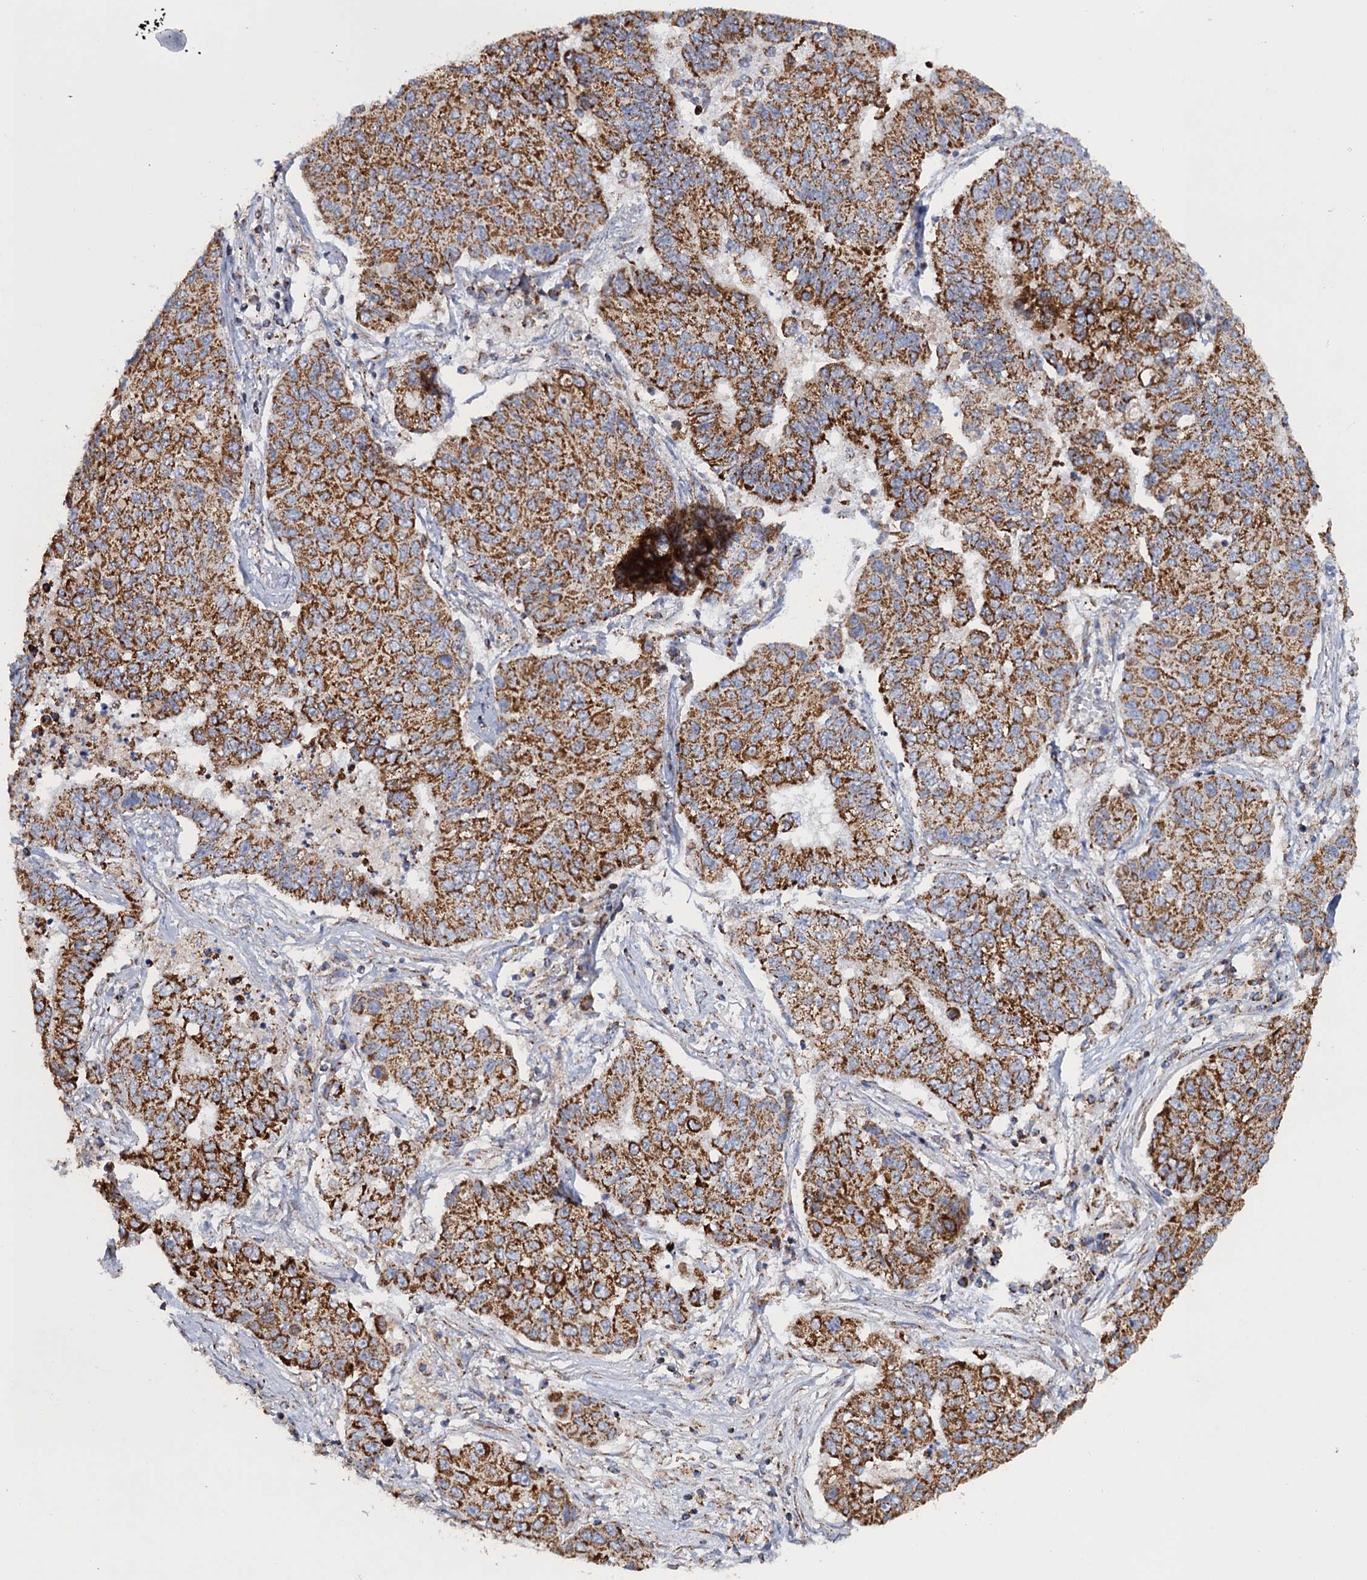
{"staining": {"intensity": "strong", "quantity": ">75%", "location": "cytoplasmic/membranous"}, "tissue": "lung cancer", "cell_type": "Tumor cells", "image_type": "cancer", "snomed": [{"axis": "morphology", "description": "Squamous cell carcinoma, NOS"}, {"axis": "topography", "description": "Lung"}], "caption": "Protein staining shows strong cytoplasmic/membranous expression in about >75% of tumor cells in lung cancer (squamous cell carcinoma). The staining was performed using DAB, with brown indicating positive protein expression. Nuclei are stained blue with hematoxylin.", "gene": "GTPBP3", "patient": {"sex": "male", "age": 74}}